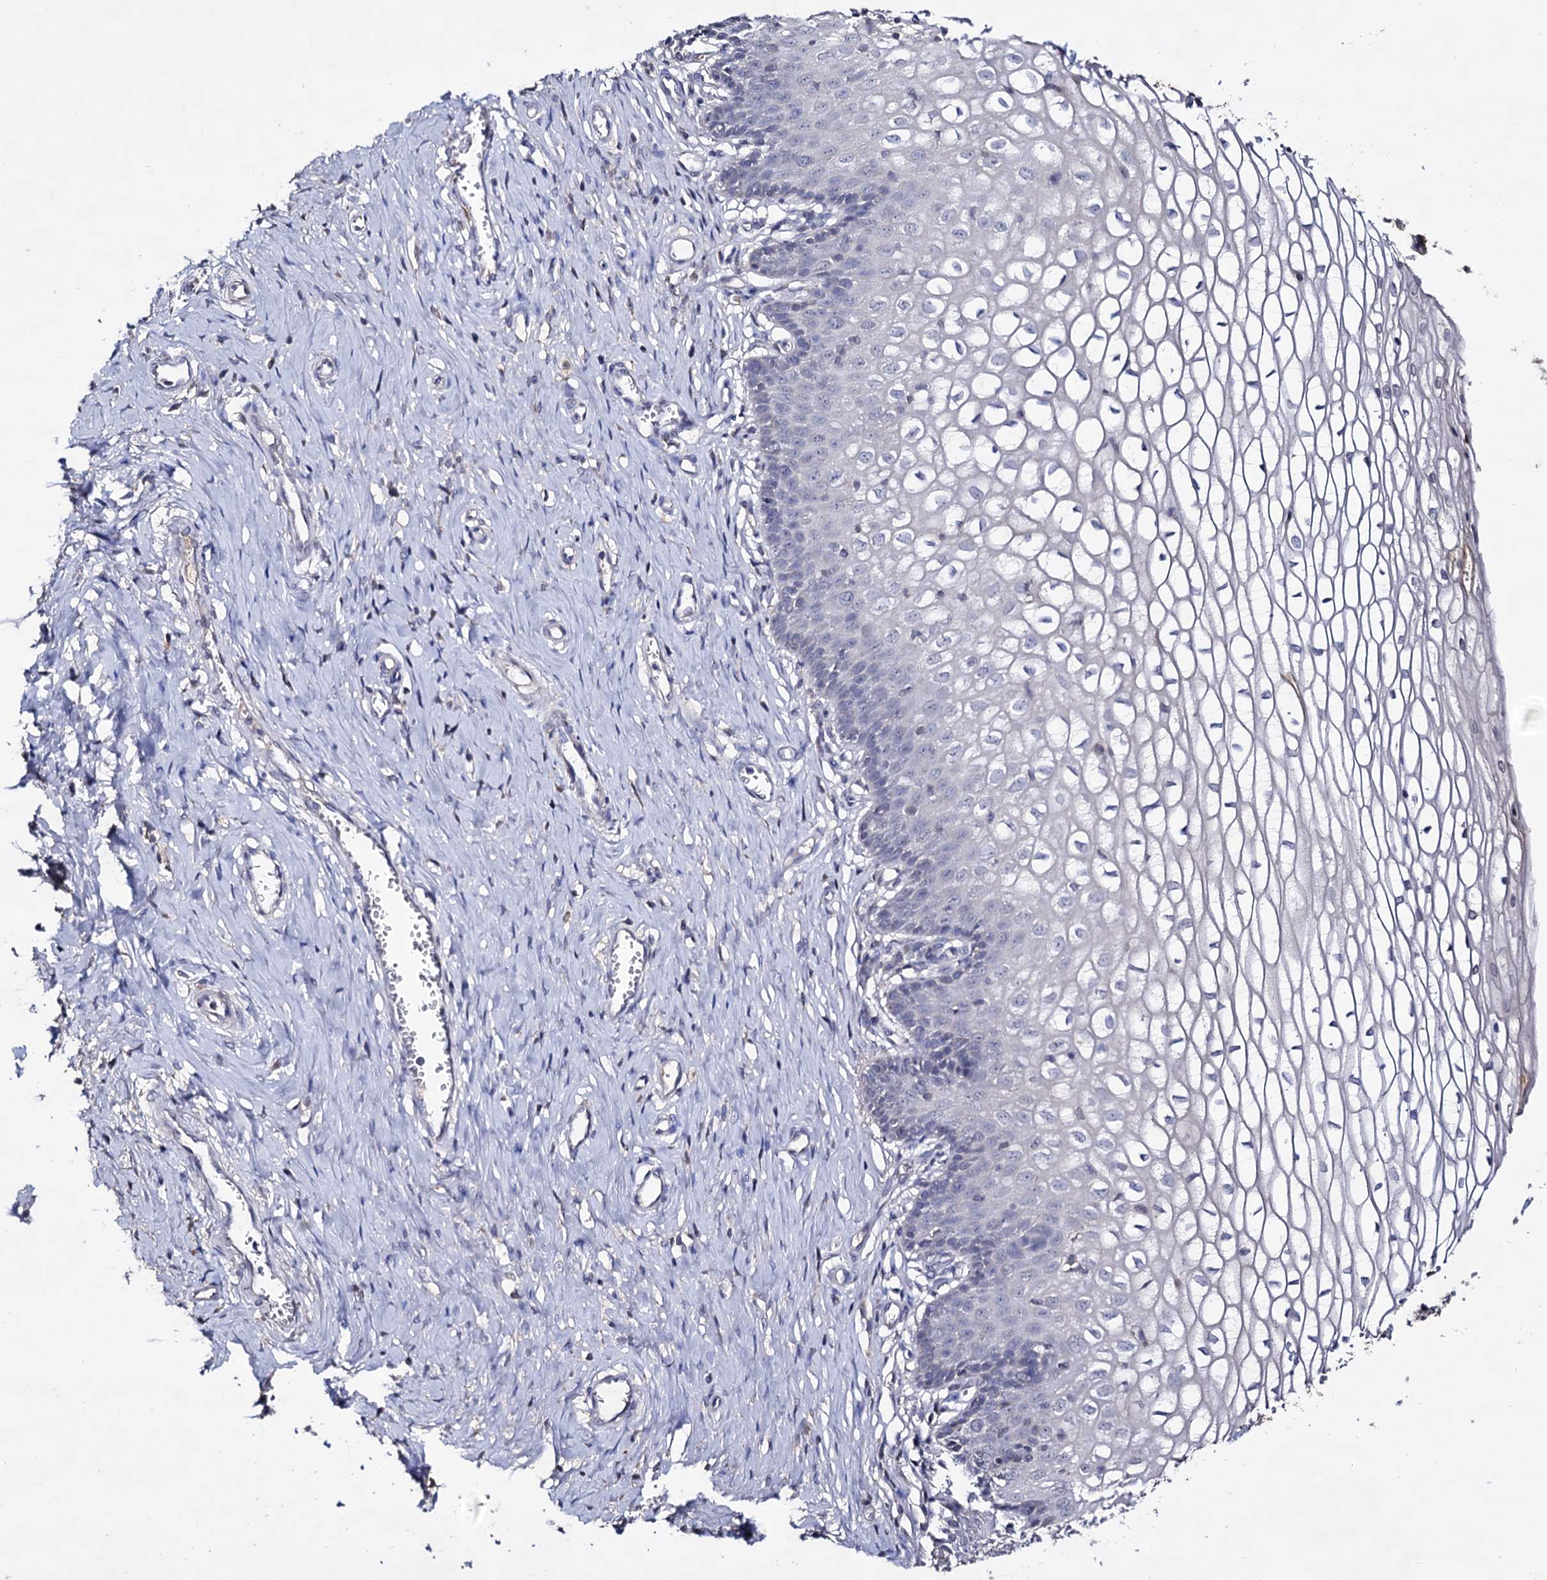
{"staining": {"intensity": "negative", "quantity": "none", "location": "none"}, "tissue": "cervix", "cell_type": "Glandular cells", "image_type": "normal", "snomed": [{"axis": "morphology", "description": "Normal tissue, NOS"}, {"axis": "morphology", "description": "Adenocarcinoma, NOS"}, {"axis": "topography", "description": "Cervix"}], "caption": "IHC of unremarkable cervix displays no staining in glandular cells. Nuclei are stained in blue.", "gene": "PLIN1", "patient": {"sex": "female", "age": 29}}